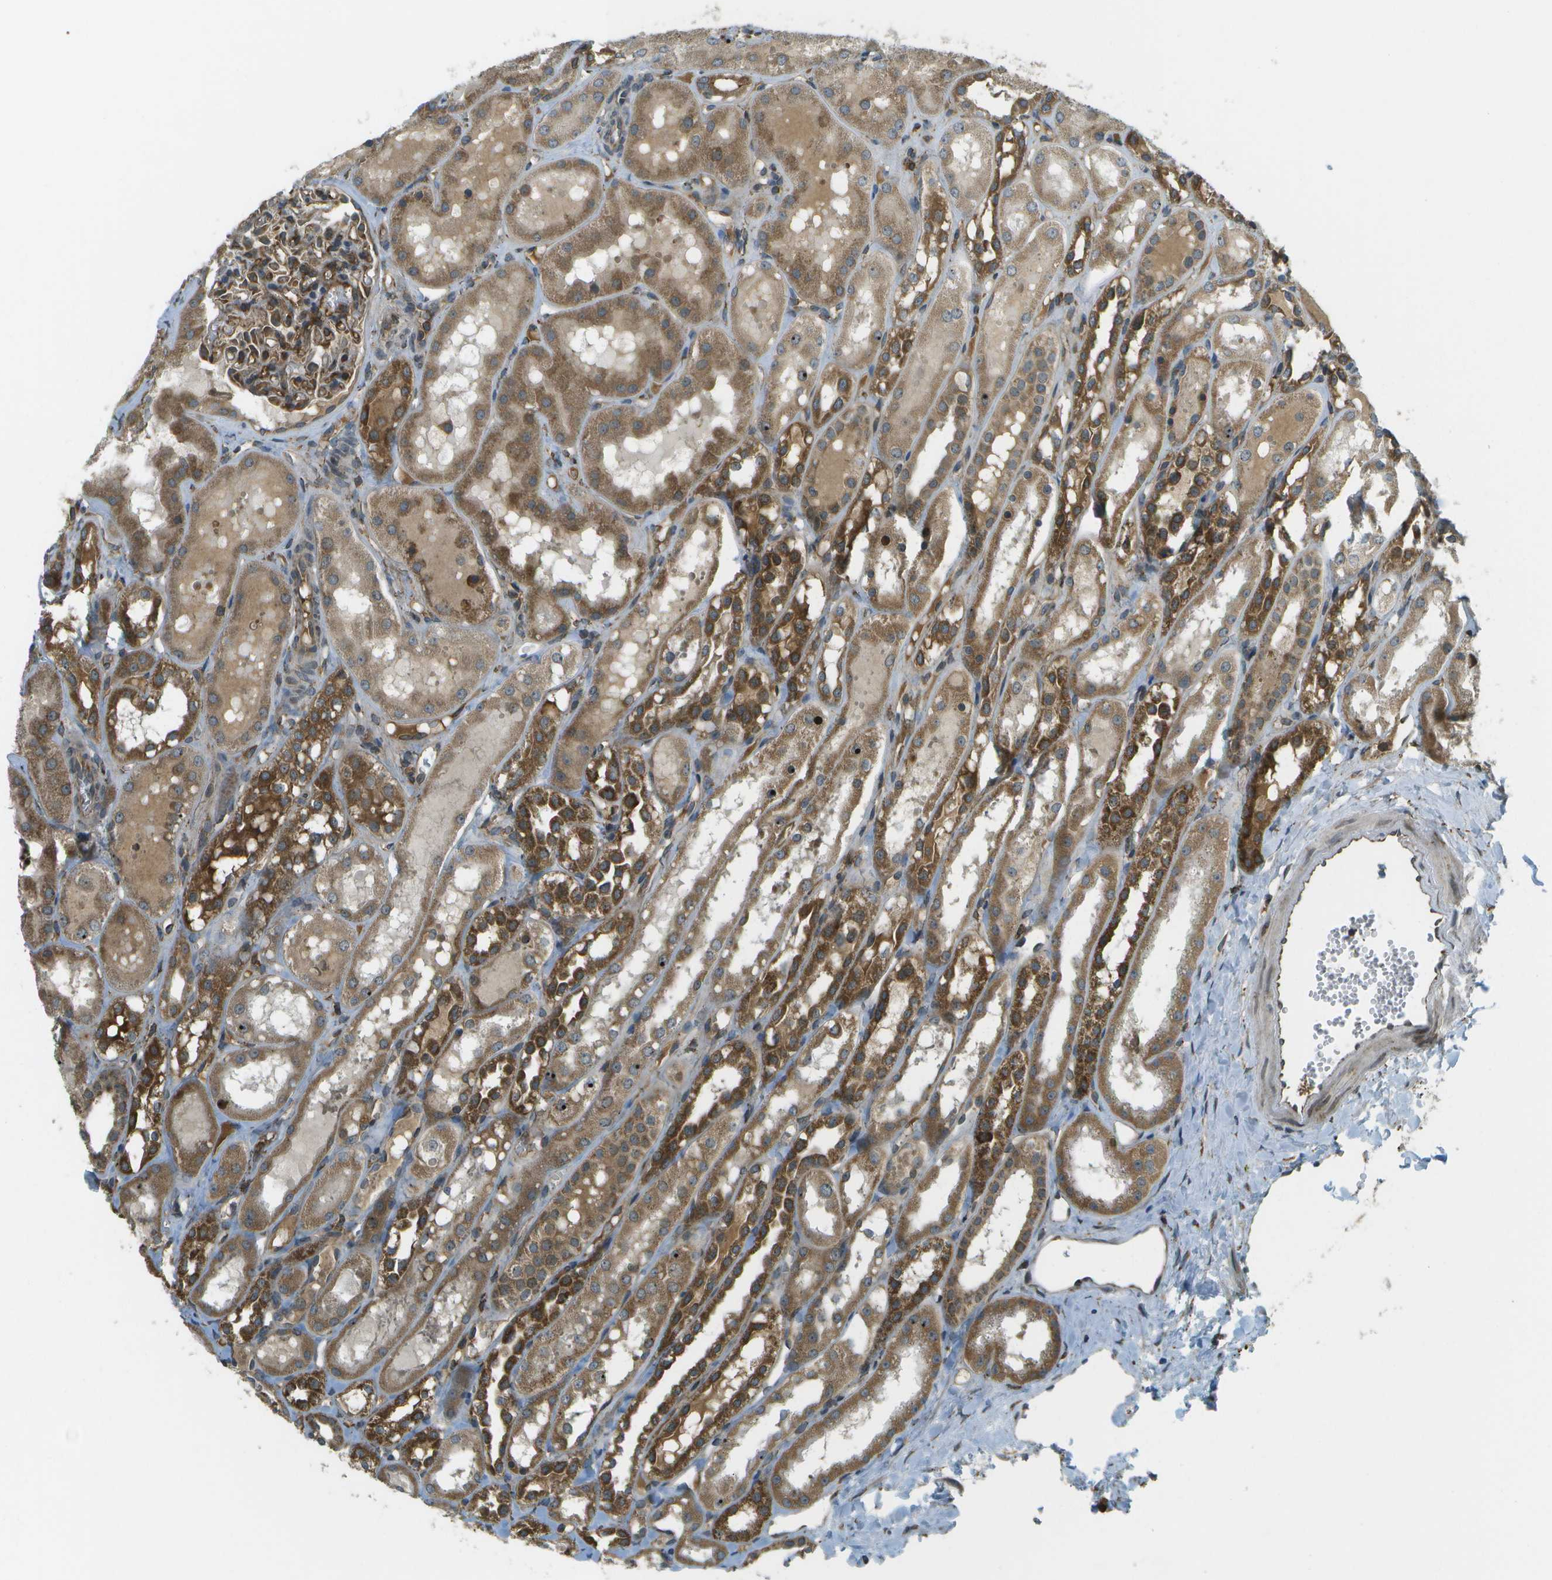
{"staining": {"intensity": "moderate", "quantity": ">75%", "location": "cytoplasmic/membranous"}, "tissue": "kidney", "cell_type": "Cells in glomeruli", "image_type": "normal", "snomed": [{"axis": "morphology", "description": "Normal tissue, NOS"}, {"axis": "topography", "description": "Kidney"}, {"axis": "topography", "description": "Urinary bladder"}], "caption": "Kidney stained for a protein displays moderate cytoplasmic/membranous positivity in cells in glomeruli. The staining was performed using DAB to visualize the protein expression in brown, while the nuclei were stained in blue with hematoxylin (Magnification: 20x).", "gene": "USP30", "patient": {"sex": "male", "age": 16}}